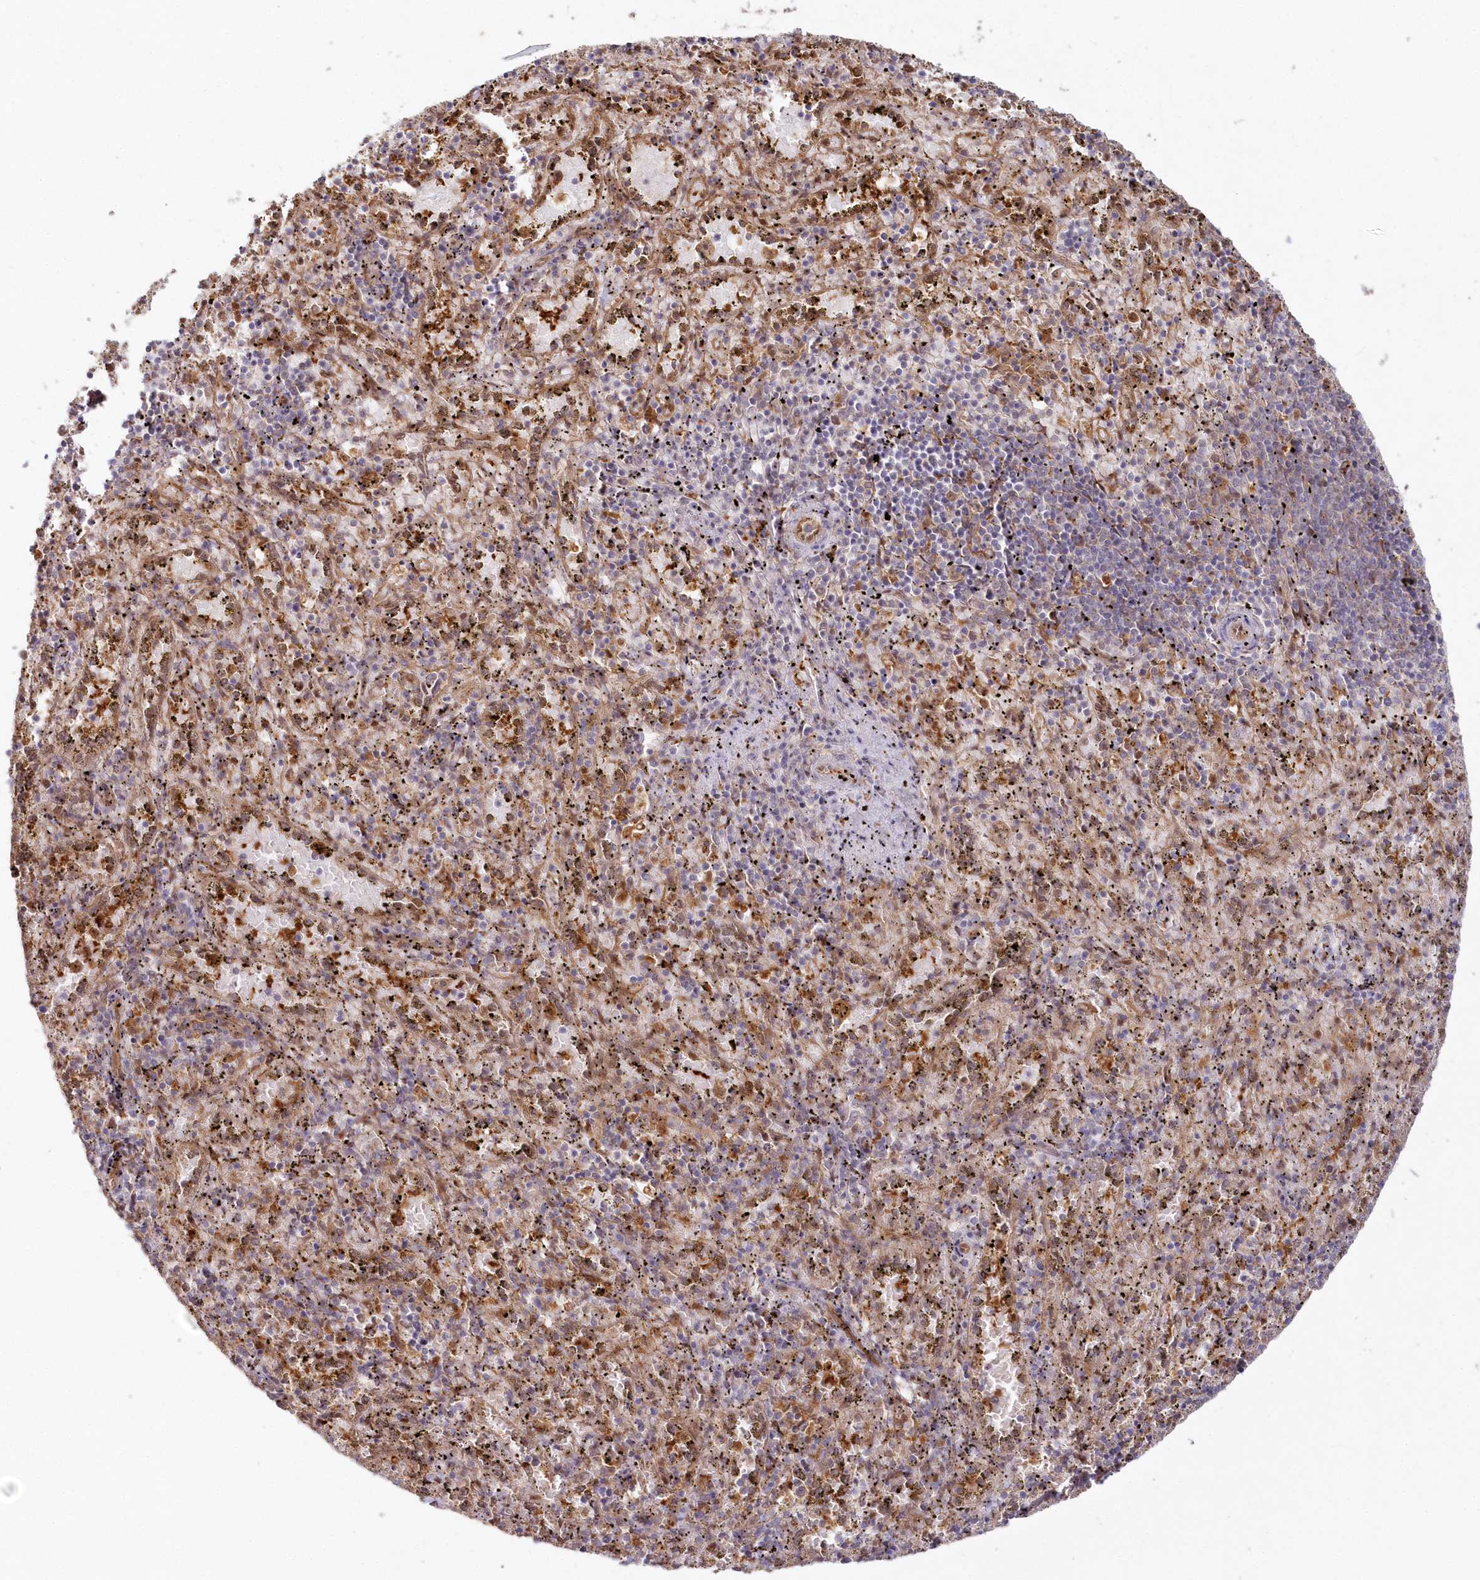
{"staining": {"intensity": "moderate", "quantity": "25%-75%", "location": "nuclear"}, "tissue": "spleen", "cell_type": "Cells in red pulp", "image_type": "normal", "snomed": [{"axis": "morphology", "description": "Normal tissue, NOS"}, {"axis": "topography", "description": "Spleen"}], "caption": "A high-resolution micrograph shows immunohistochemistry staining of benign spleen, which reveals moderate nuclear staining in approximately 25%-75% of cells in red pulp.", "gene": "GBE1", "patient": {"sex": "male", "age": 11}}